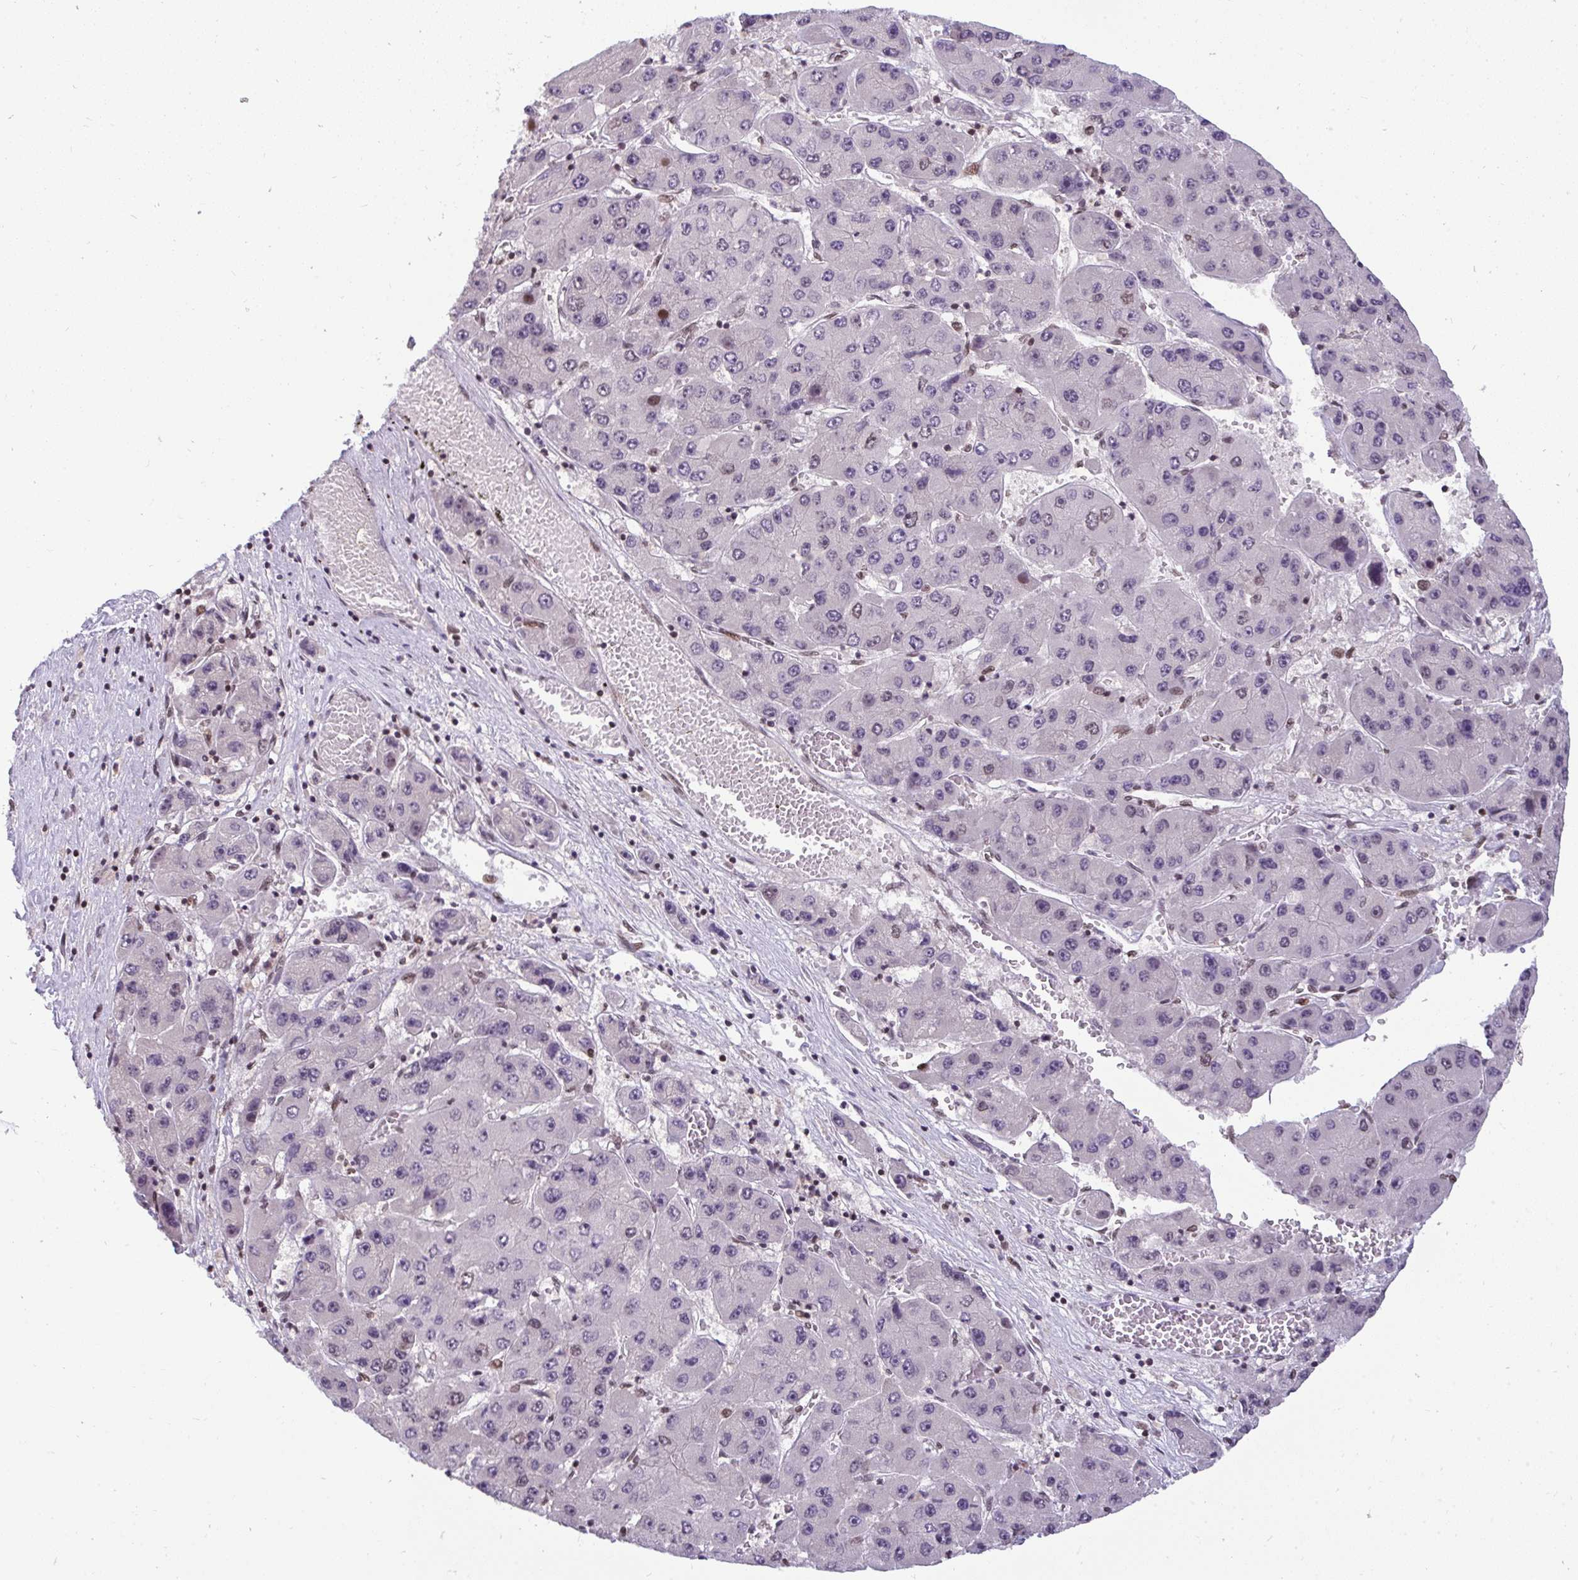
{"staining": {"intensity": "weak", "quantity": "<25%", "location": "nuclear"}, "tissue": "liver cancer", "cell_type": "Tumor cells", "image_type": "cancer", "snomed": [{"axis": "morphology", "description": "Carcinoma, Hepatocellular, NOS"}, {"axis": "topography", "description": "Liver"}], "caption": "High power microscopy micrograph of an immunohistochemistry (IHC) image of liver cancer, revealing no significant positivity in tumor cells. (Brightfield microscopy of DAB (3,3'-diaminobenzidine) immunohistochemistry (IHC) at high magnification).", "gene": "JPT1", "patient": {"sex": "female", "age": 61}}